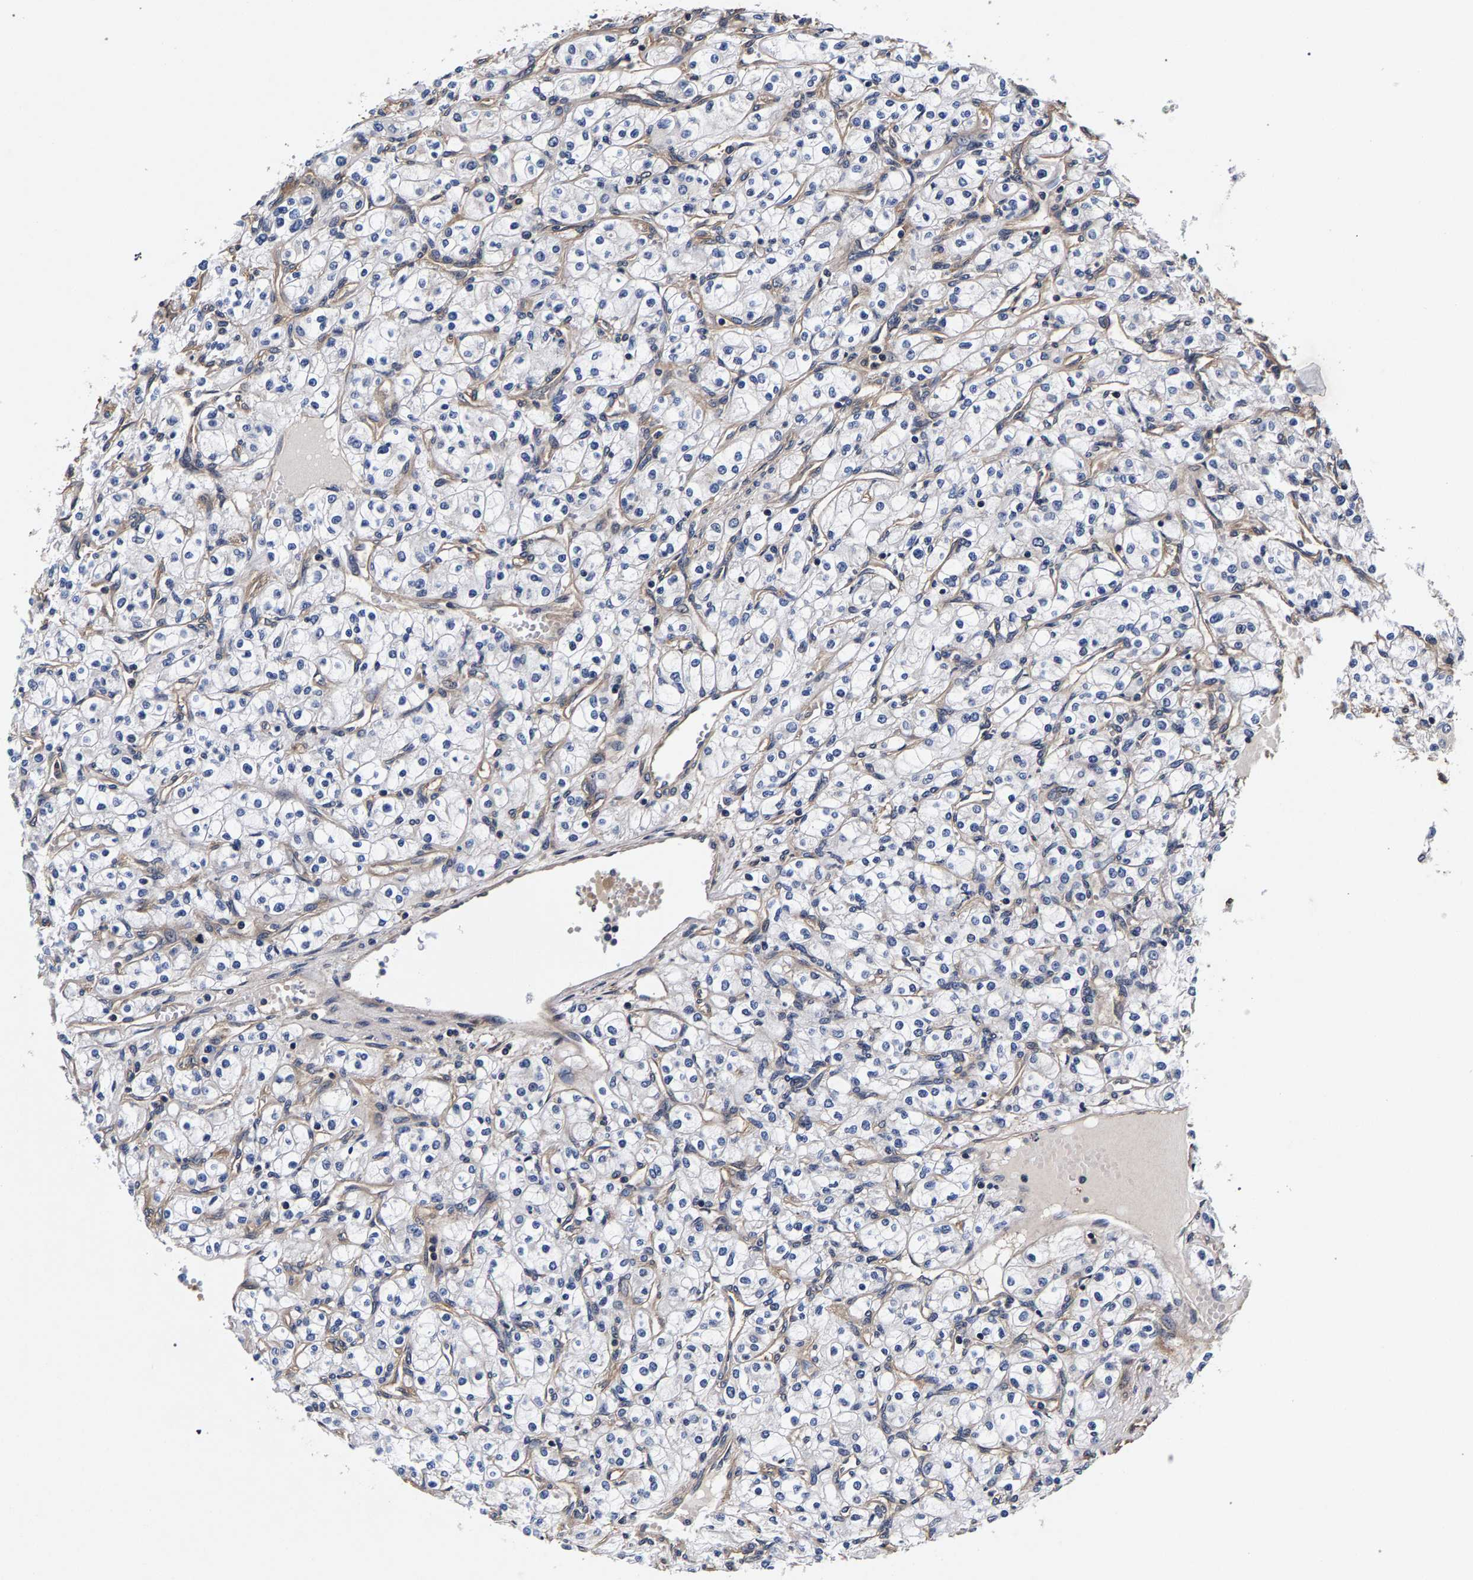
{"staining": {"intensity": "negative", "quantity": "none", "location": "none"}, "tissue": "renal cancer", "cell_type": "Tumor cells", "image_type": "cancer", "snomed": [{"axis": "morphology", "description": "Adenocarcinoma, NOS"}, {"axis": "topography", "description": "Kidney"}], "caption": "Immunohistochemistry (IHC) of human renal cancer demonstrates no positivity in tumor cells.", "gene": "MARCHF7", "patient": {"sex": "male", "age": 77}}